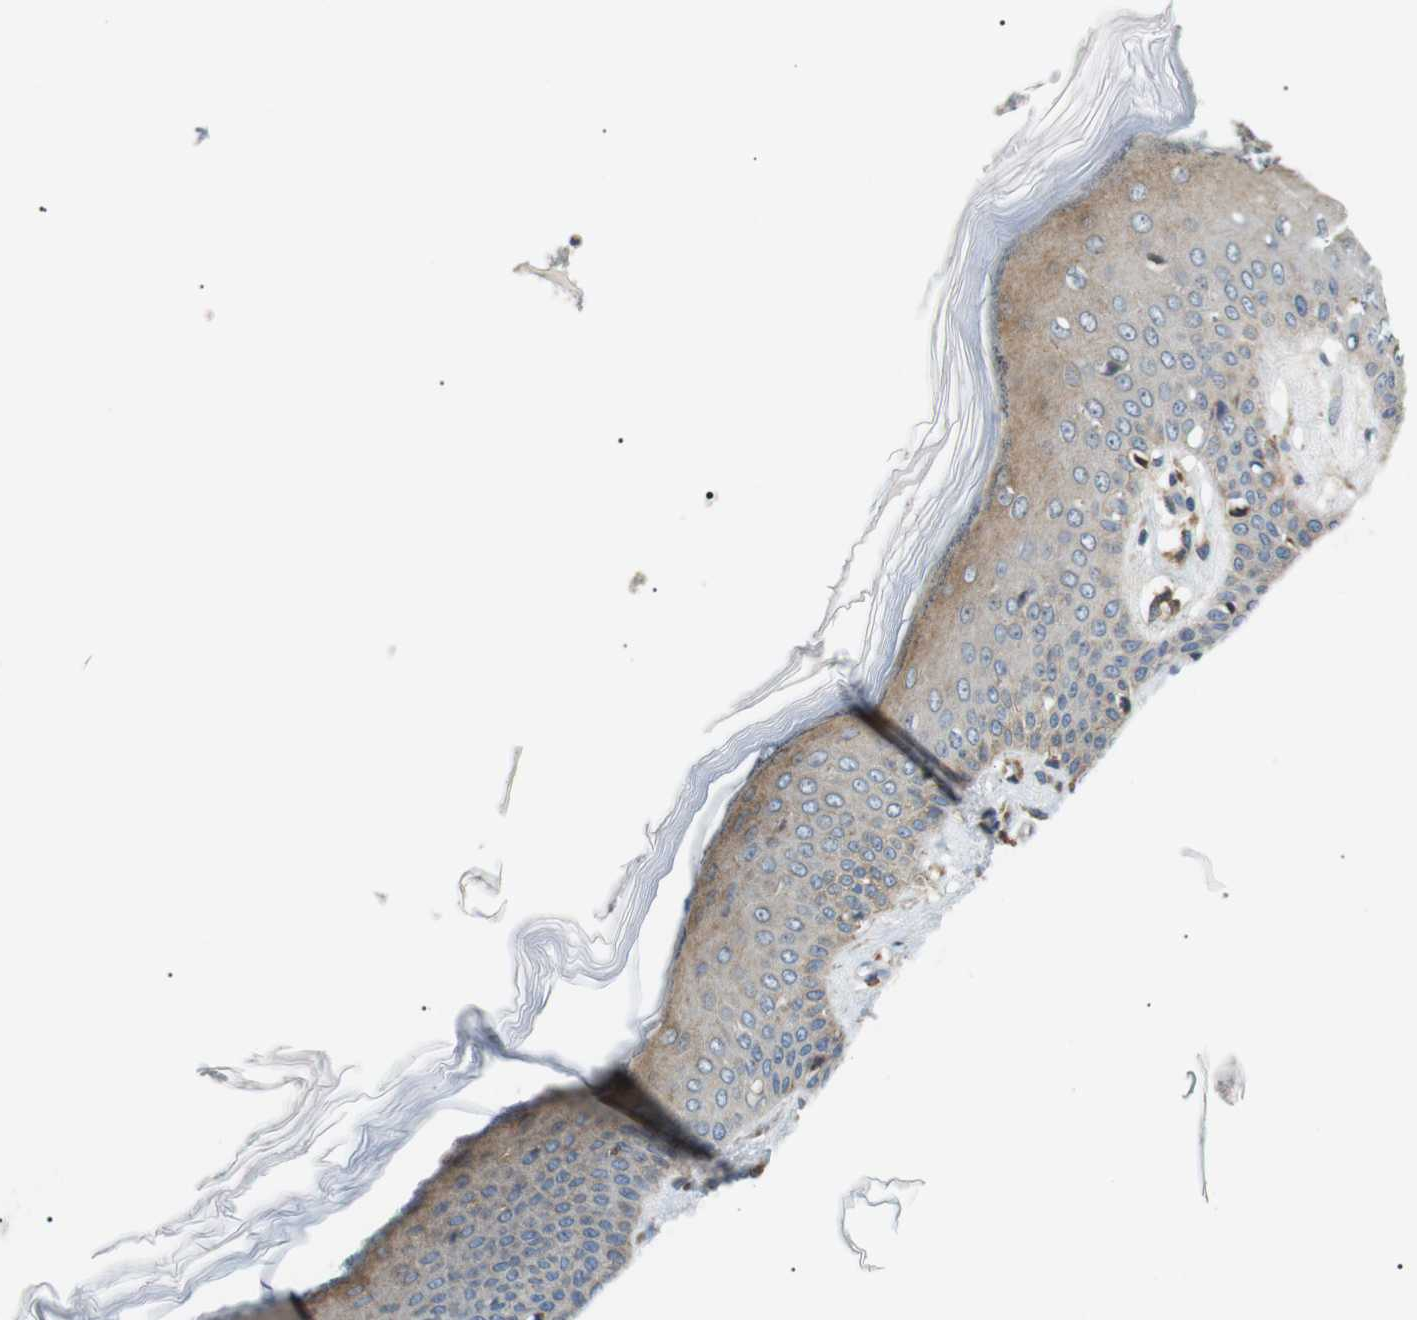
{"staining": {"intensity": "moderate", "quantity": ">75%", "location": "cytoplasmic/membranous"}, "tissue": "skin", "cell_type": "Fibroblasts", "image_type": "normal", "snomed": [{"axis": "morphology", "description": "Normal tissue, NOS"}, {"axis": "topography", "description": "Skin"}], "caption": "This image shows benign skin stained with IHC to label a protein in brown. The cytoplasmic/membranous of fibroblasts show moderate positivity for the protein. Nuclei are counter-stained blue.", "gene": "RAB9A", "patient": {"sex": "male", "age": 53}}